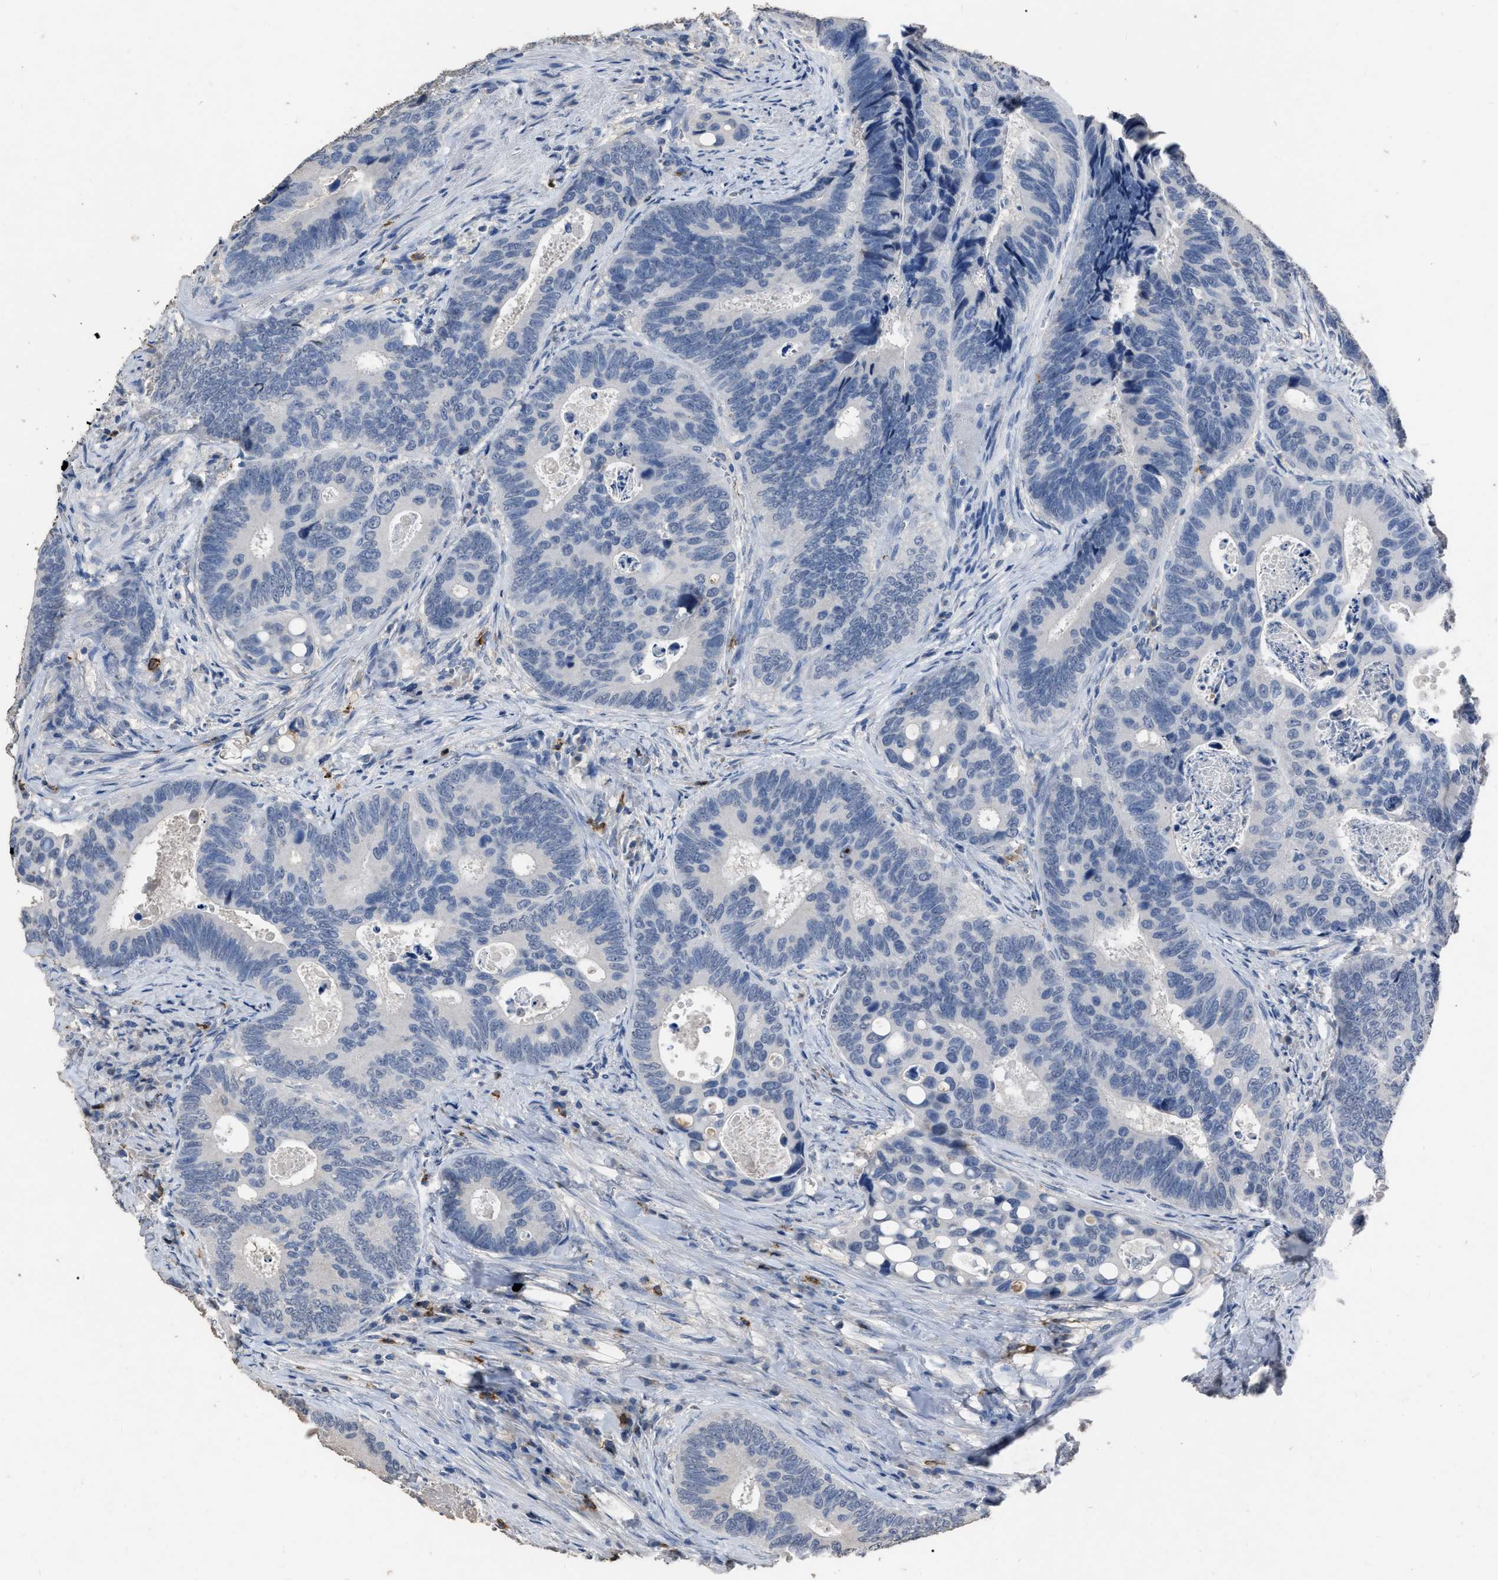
{"staining": {"intensity": "negative", "quantity": "none", "location": "none"}, "tissue": "colorectal cancer", "cell_type": "Tumor cells", "image_type": "cancer", "snomed": [{"axis": "morphology", "description": "Inflammation, NOS"}, {"axis": "morphology", "description": "Adenocarcinoma, NOS"}, {"axis": "topography", "description": "Colon"}], "caption": "Tumor cells are negative for protein expression in human colorectal cancer.", "gene": "HABP2", "patient": {"sex": "male", "age": 72}}